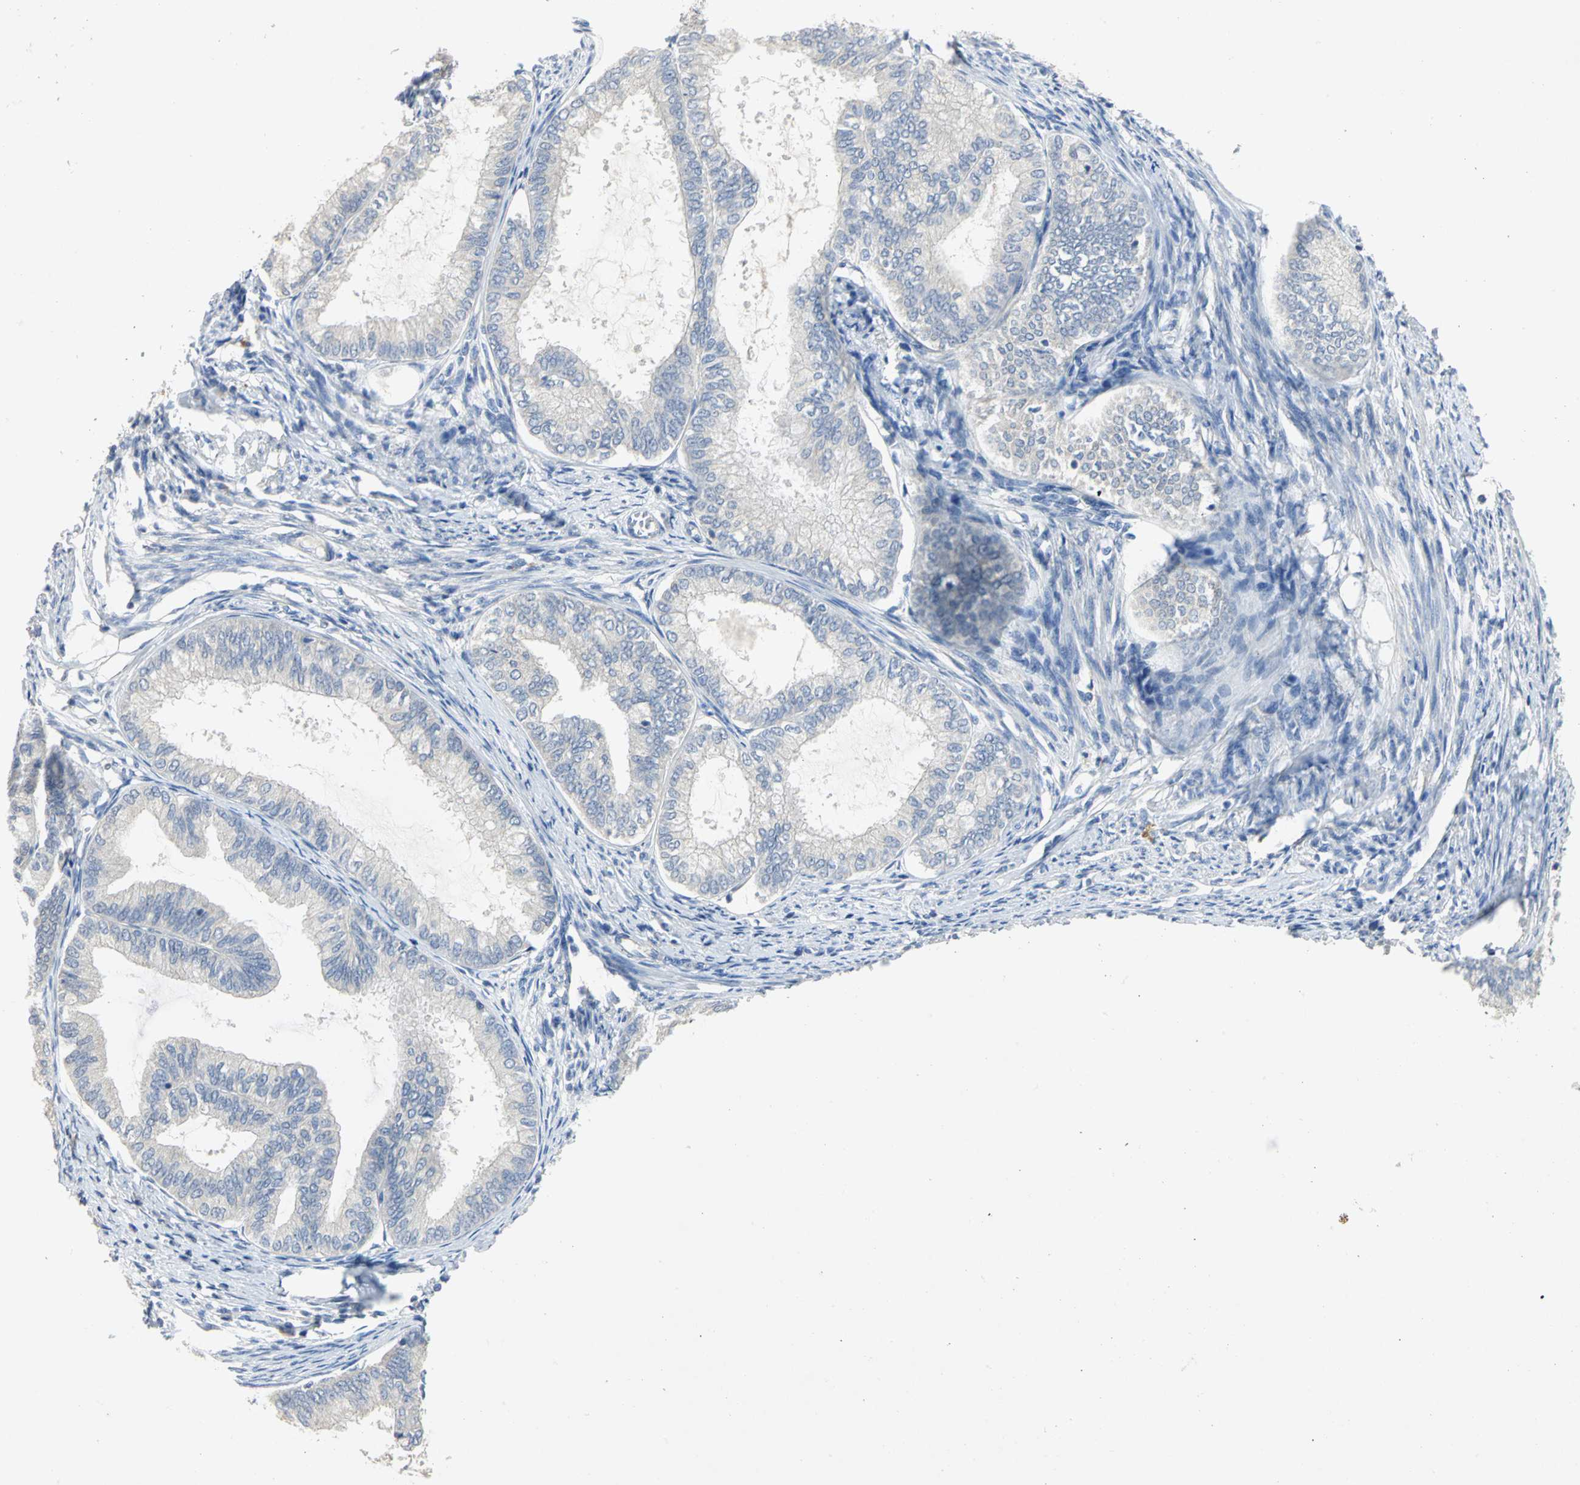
{"staining": {"intensity": "negative", "quantity": "none", "location": "none"}, "tissue": "endometrial cancer", "cell_type": "Tumor cells", "image_type": "cancer", "snomed": [{"axis": "morphology", "description": "Adenocarcinoma, NOS"}, {"axis": "topography", "description": "Endometrium"}], "caption": "High power microscopy image of an immunohistochemistry (IHC) image of endometrial cancer, revealing no significant expression in tumor cells.", "gene": "PPIA", "patient": {"sex": "female", "age": 86}}